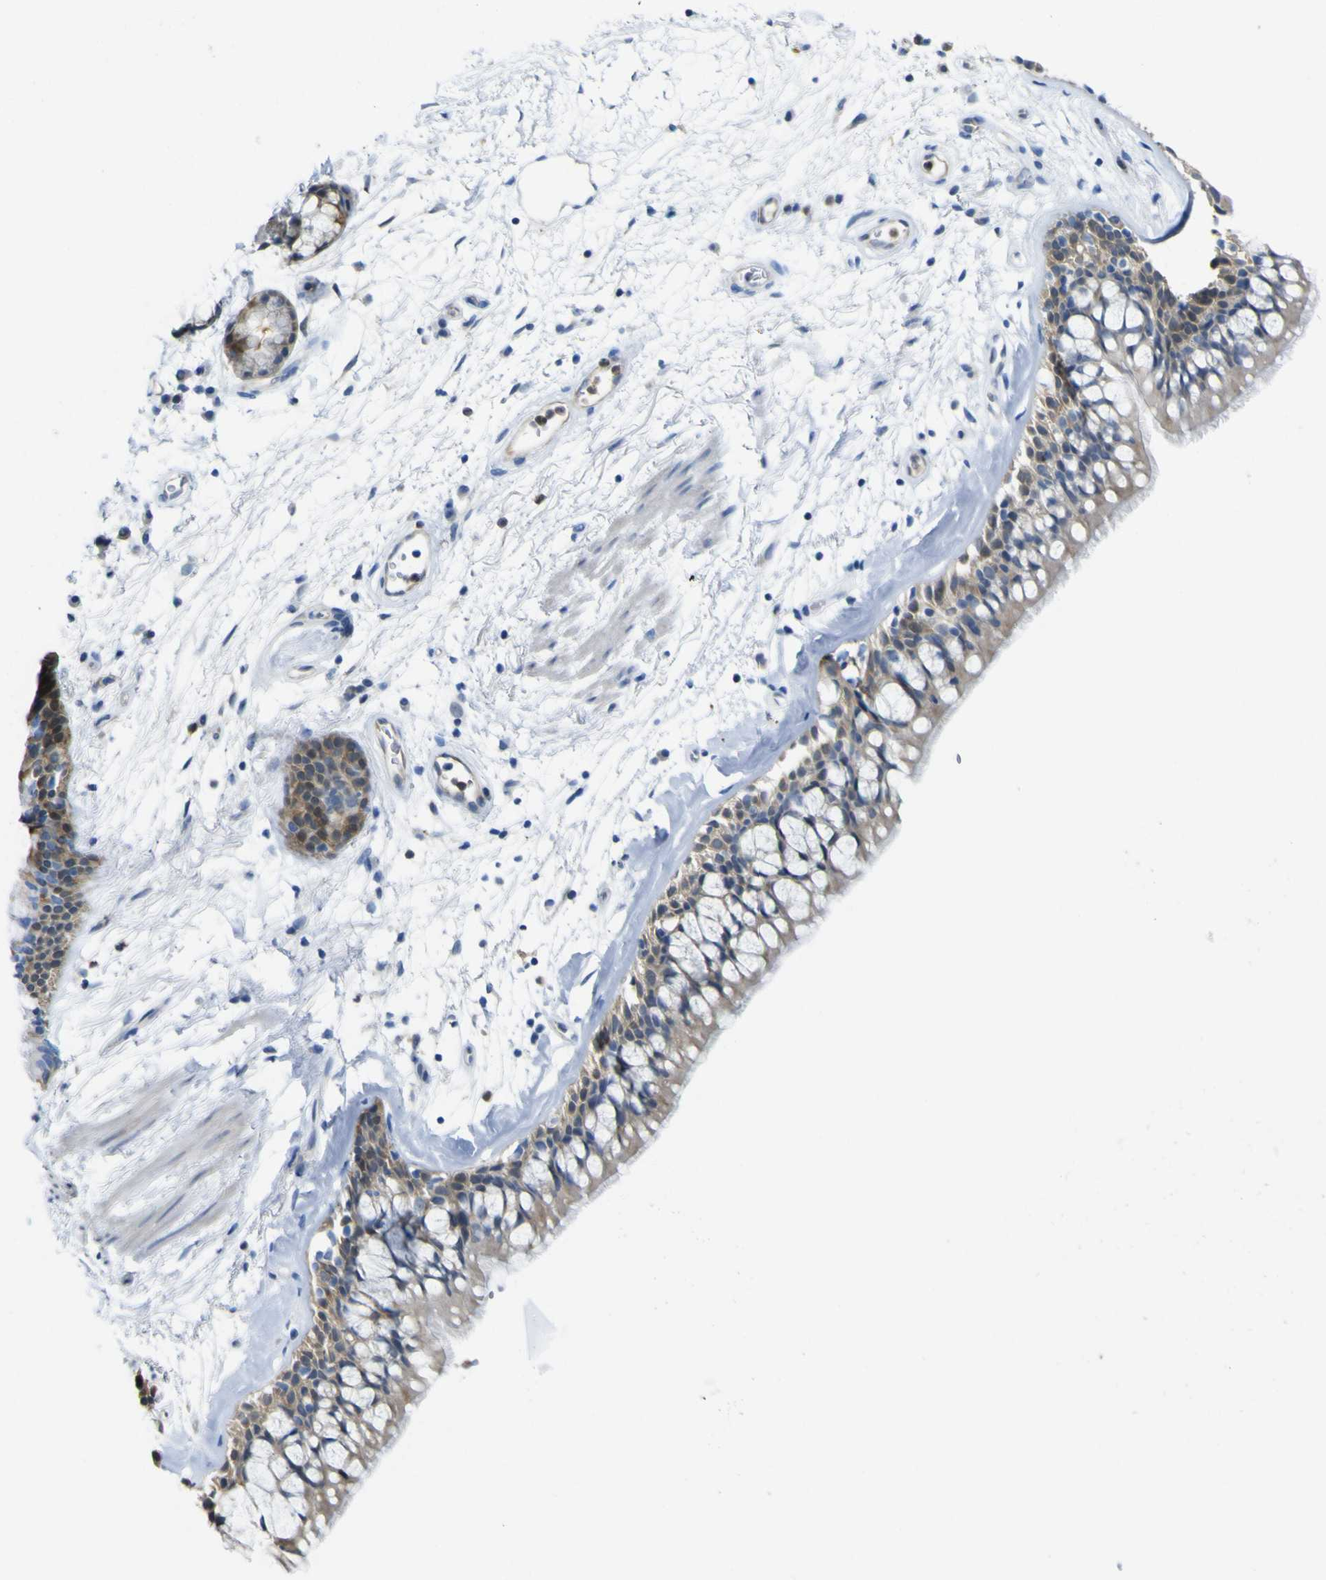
{"staining": {"intensity": "moderate", "quantity": "25%-75%", "location": "cytoplasmic/membranous"}, "tissue": "bronchus", "cell_type": "Respiratory epithelial cells", "image_type": "normal", "snomed": [{"axis": "morphology", "description": "Normal tissue, NOS"}, {"axis": "morphology", "description": "Adenocarcinoma, NOS"}, {"axis": "topography", "description": "Bronchus"}, {"axis": "topography", "description": "Lung"}], "caption": "Bronchus stained for a protein (brown) demonstrates moderate cytoplasmic/membranous positive positivity in approximately 25%-75% of respiratory epithelial cells.", "gene": "ABHD3", "patient": {"sex": "female", "age": 54}}